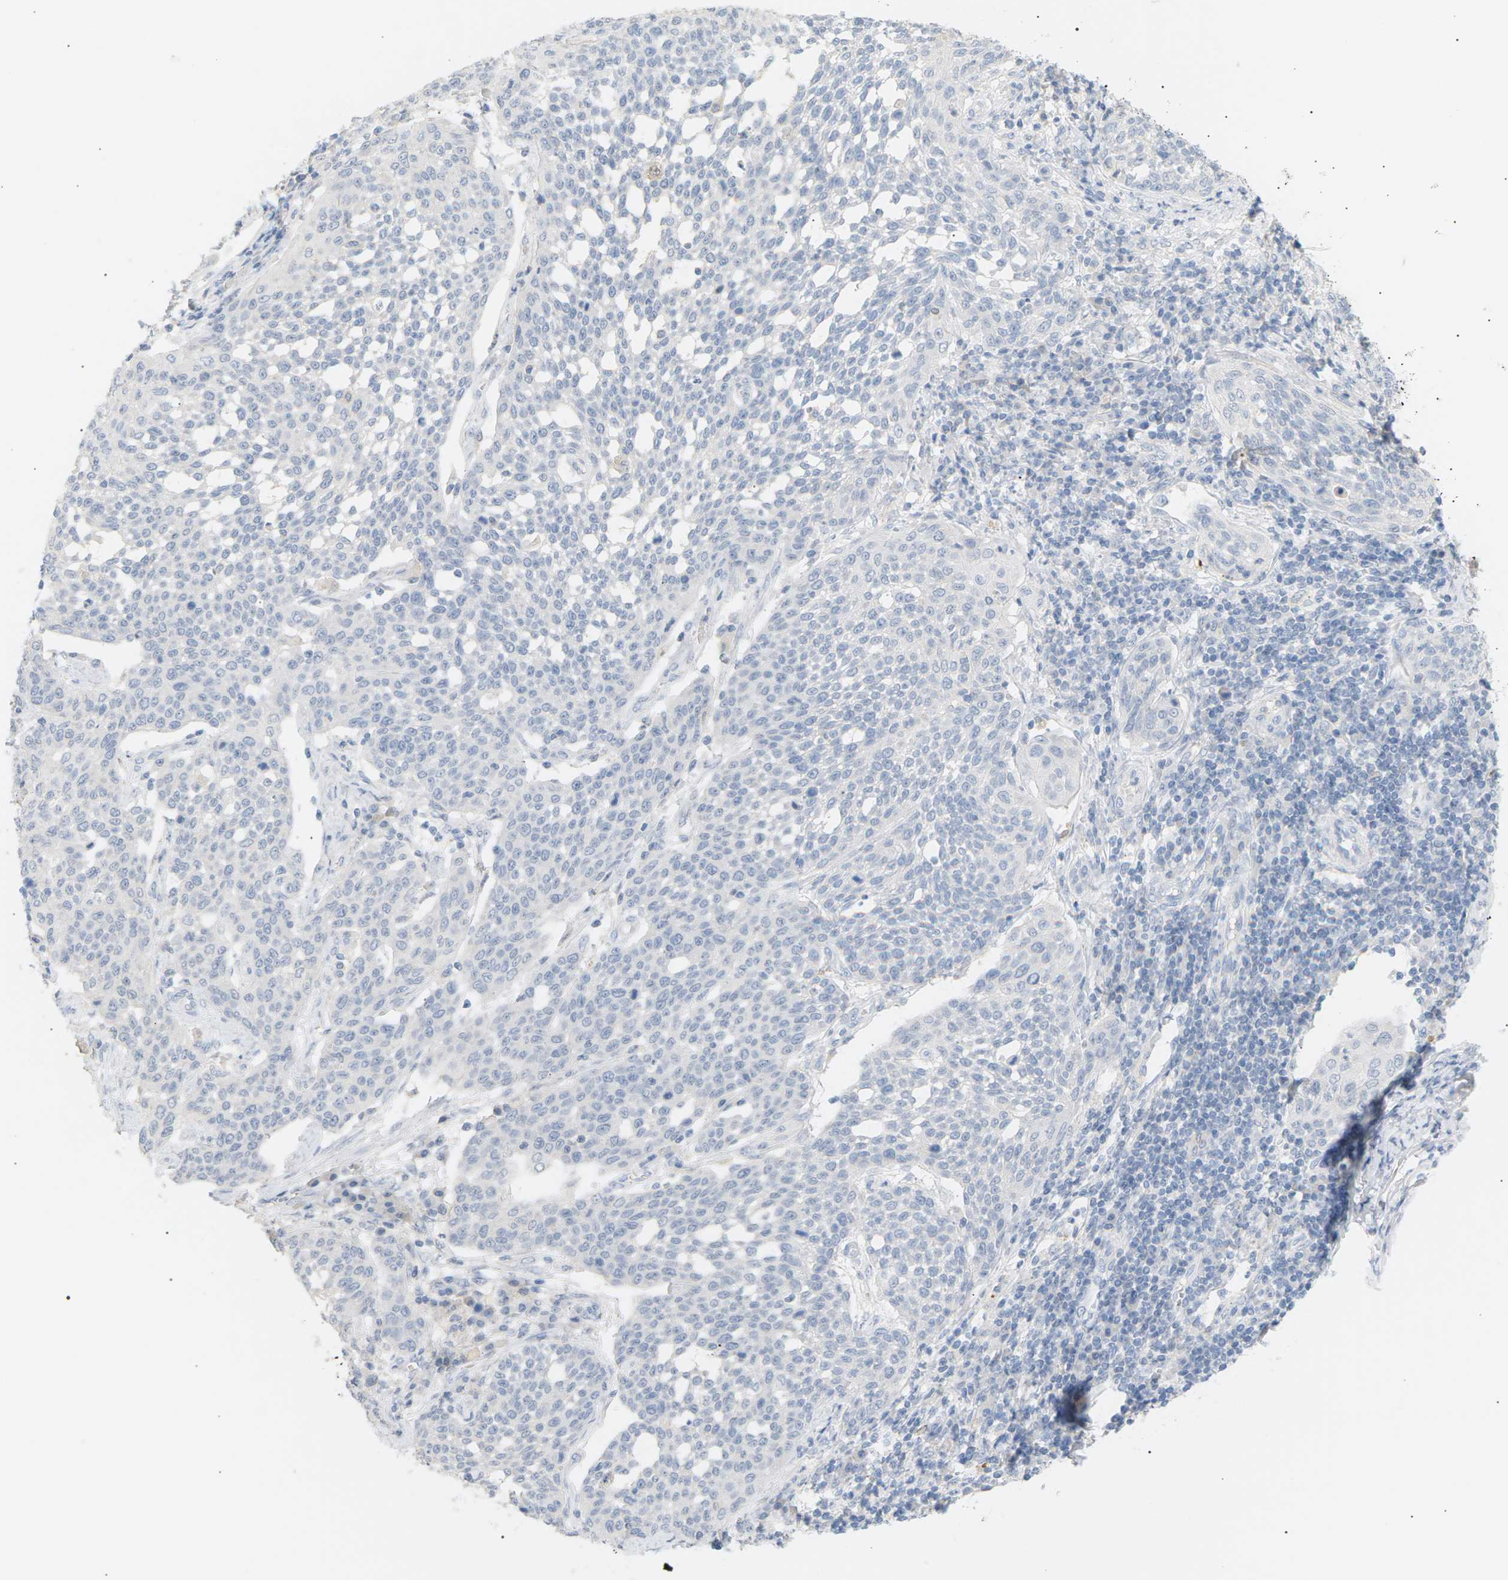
{"staining": {"intensity": "negative", "quantity": "none", "location": "none"}, "tissue": "cervical cancer", "cell_type": "Tumor cells", "image_type": "cancer", "snomed": [{"axis": "morphology", "description": "Squamous cell carcinoma, NOS"}, {"axis": "topography", "description": "Cervix"}], "caption": "An immunohistochemistry (IHC) photomicrograph of cervical cancer (squamous cell carcinoma) is shown. There is no staining in tumor cells of cervical cancer (squamous cell carcinoma).", "gene": "CLU", "patient": {"sex": "female", "age": 34}}